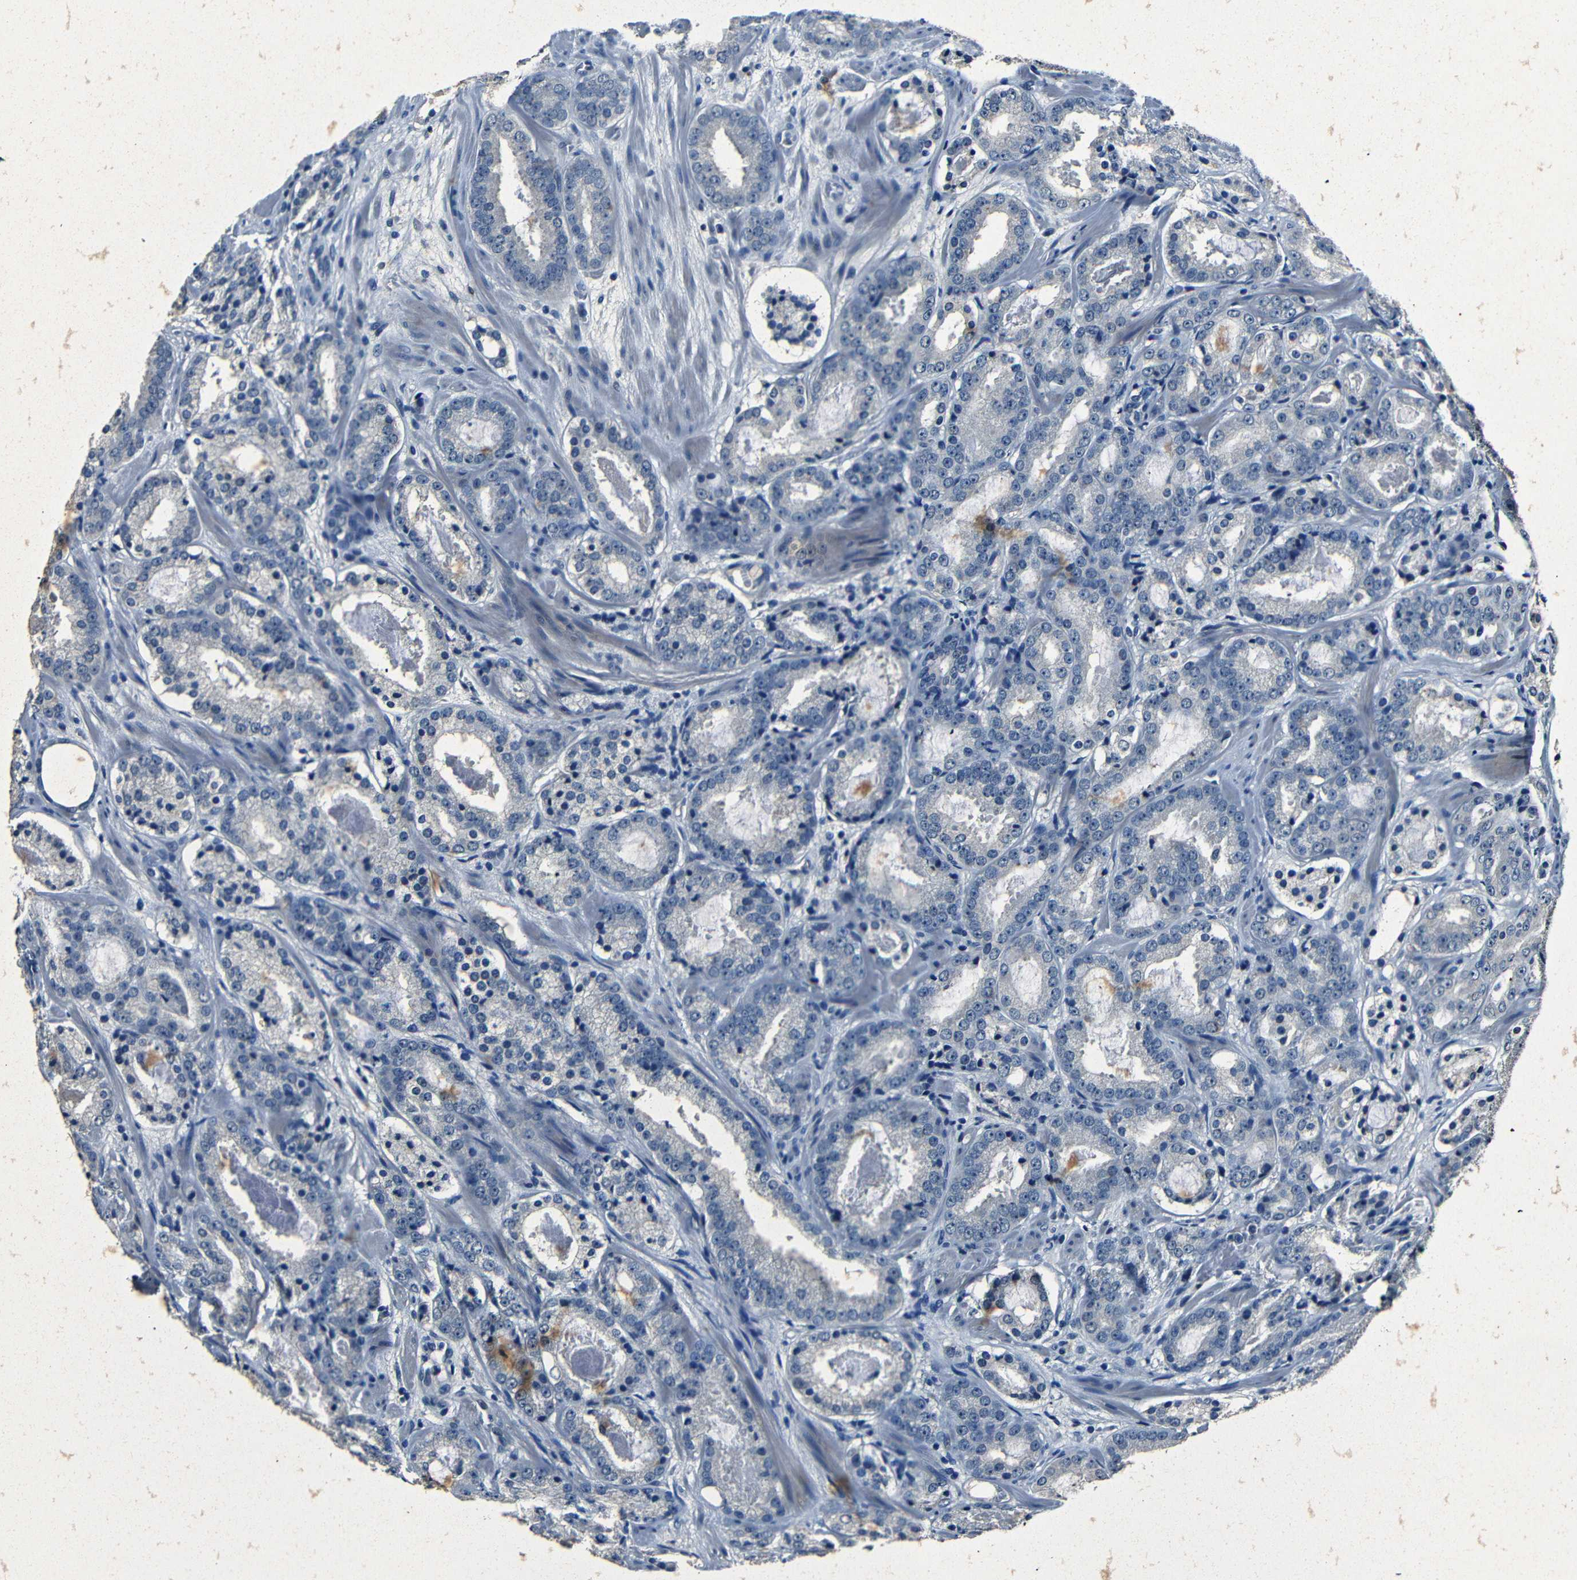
{"staining": {"intensity": "negative", "quantity": "none", "location": "none"}, "tissue": "prostate cancer", "cell_type": "Tumor cells", "image_type": "cancer", "snomed": [{"axis": "morphology", "description": "Adenocarcinoma, Low grade"}, {"axis": "topography", "description": "Prostate"}], "caption": "Tumor cells are negative for brown protein staining in prostate cancer.", "gene": "NCMAP", "patient": {"sex": "male", "age": 69}}